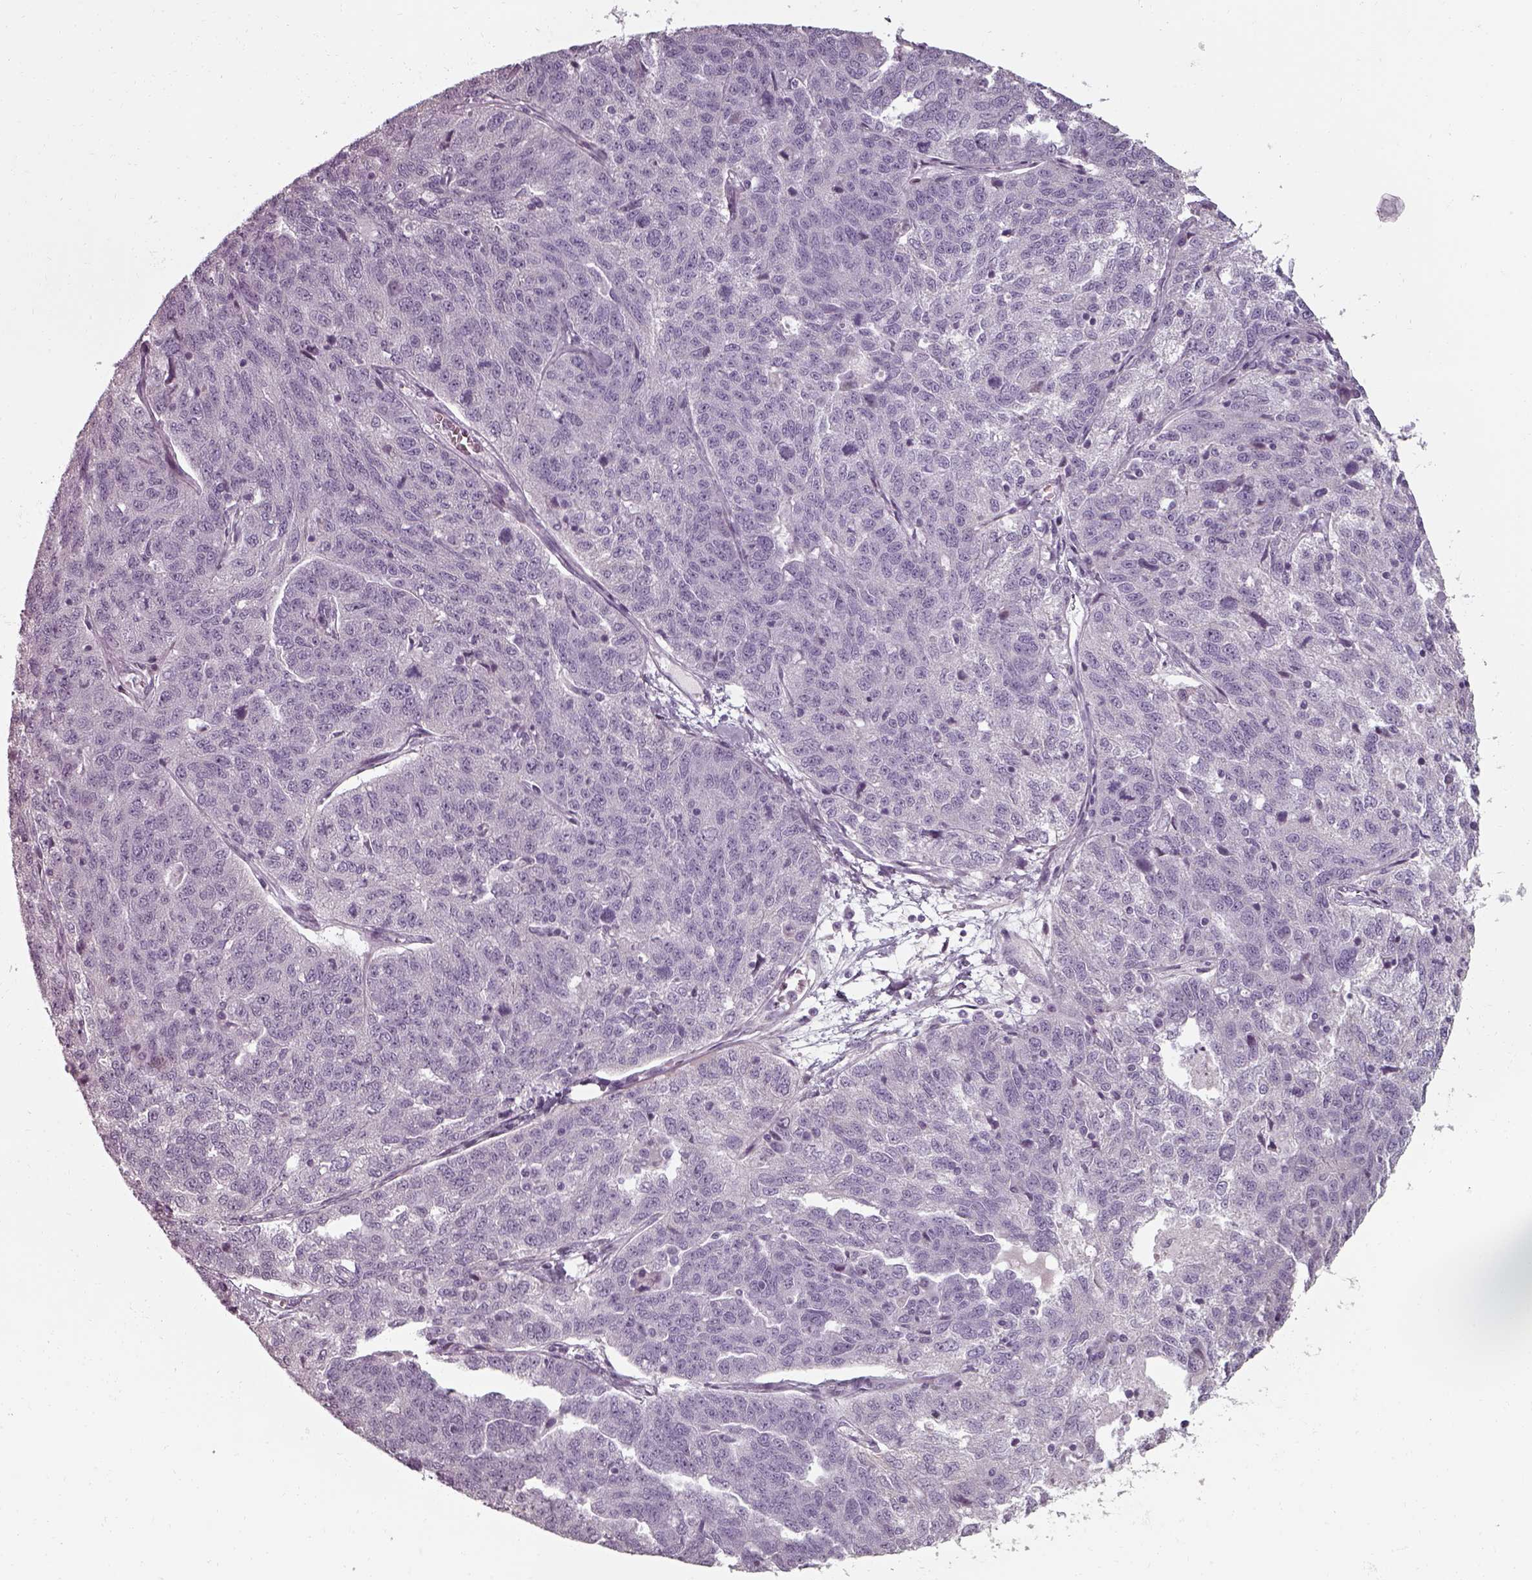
{"staining": {"intensity": "negative", "quantity": "none", "location": "none"}, "tissue": "ovarian cancer", "cell_type": "Tumor cells", "image_type": "cancer", "snomed": [{"axis": "morphology", "description": "Cystadenocarcinoma, serous, NOS"}, {"axis": "topography", "description": "Ovary"}], "caption": "DAB immunohistochemical staining of ovarian serous cystadenocarcinoma shows no significant expression in tumor cells.", "gene": "SEPTIN14", "patient": {"sex": "female", "age": 71}}